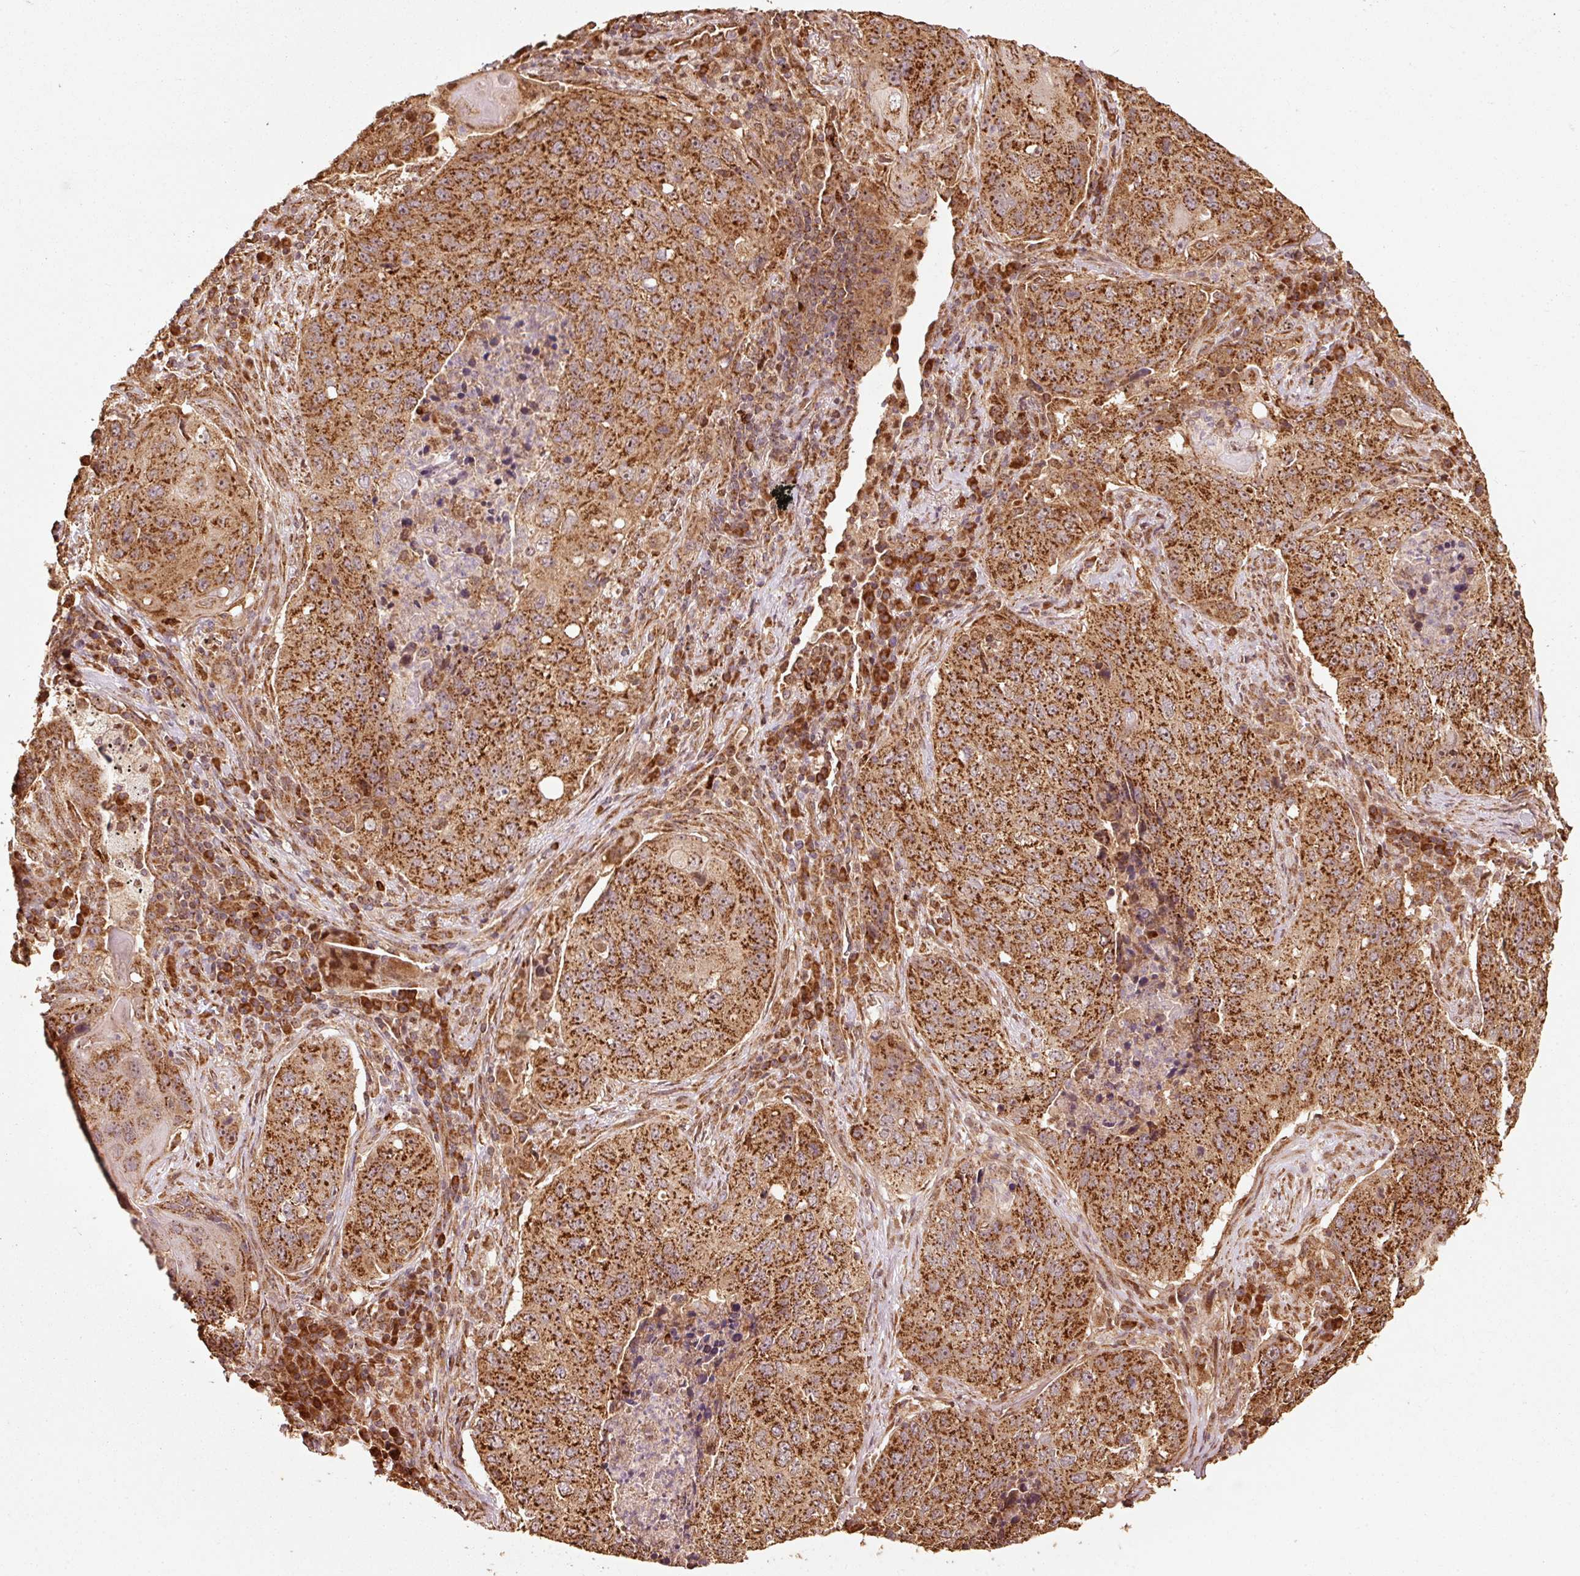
{"staining": {"intensity": "strong", "quantity": ">75%", "location": "cytoplasmic/membranous"}, "tissue": "lung cancer", "cell_type": "Tumor cells", "image_type": "cancer", "snomed": [{"axis": "morphology", "description": "Squamous cell carcinoma, NOS"}, {"axis": "topography", "description": "Lung"}], "caption": "Immunohistochemical staining of human lung cancer (squamous cell carcinoma) displays strong cytoplasmic/membranous protein expression in approximately >75% of tumor cells.", "gene": "MRPL16", "patient": {"sex": "female", "age": 63}}